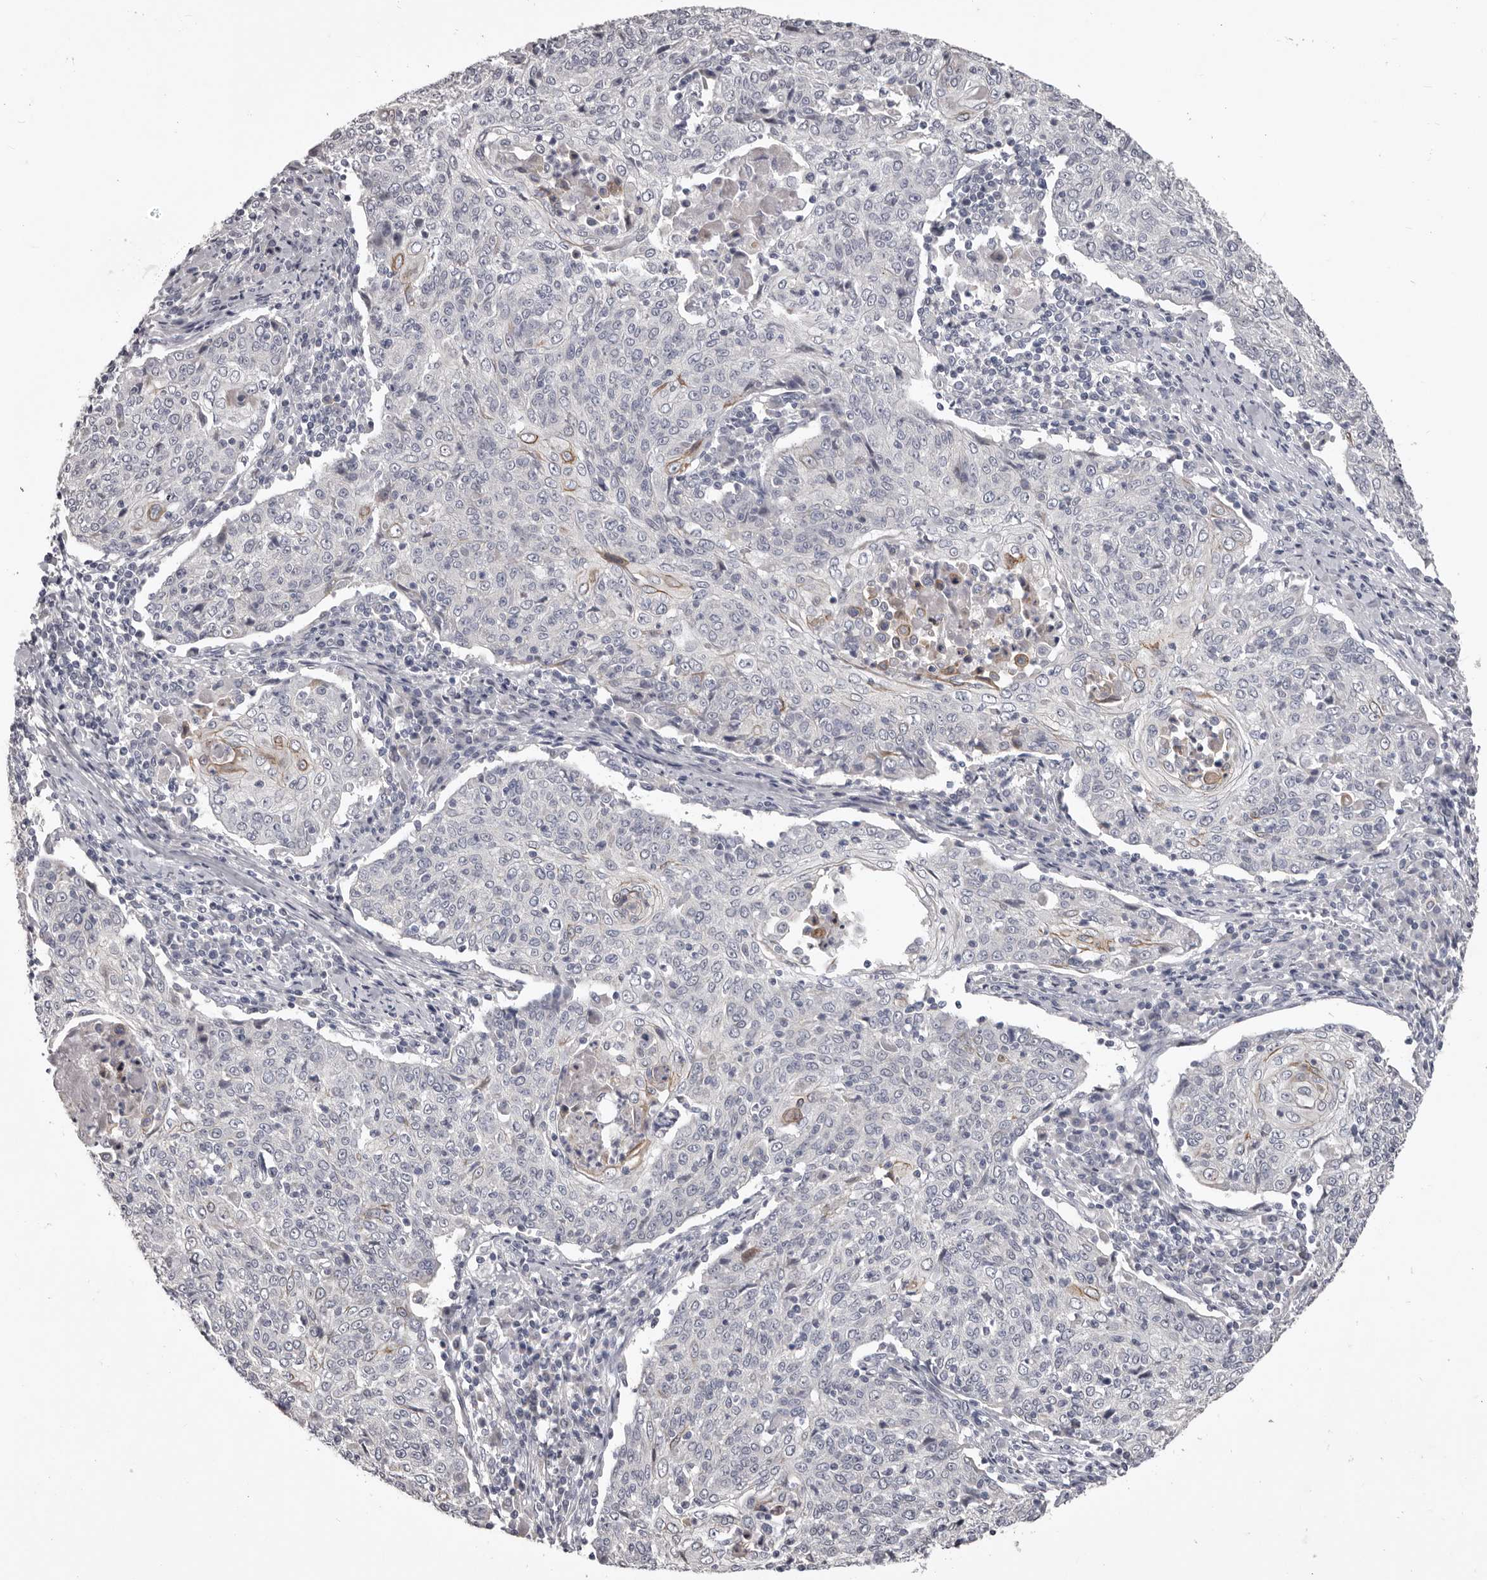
{"staining": {"intensity": "negative", "quantity": "none", "location": "none"}, "tissue": "cervical cancer", "cell_type": "Tumor cells", "image_type": "cancer", "snomed": [{"axis": "morphology", "description": "Squamous cell carcinoma, NOS"}, {"axis": "topography", "description": "Cervix"}], "caption": "This is an immunohistochemistry image of cervical squamous cell carcinoma. There is no expression in tumor cells.", "gene": "LPAR6", "patient": {"sex": "female", "age": 48}}